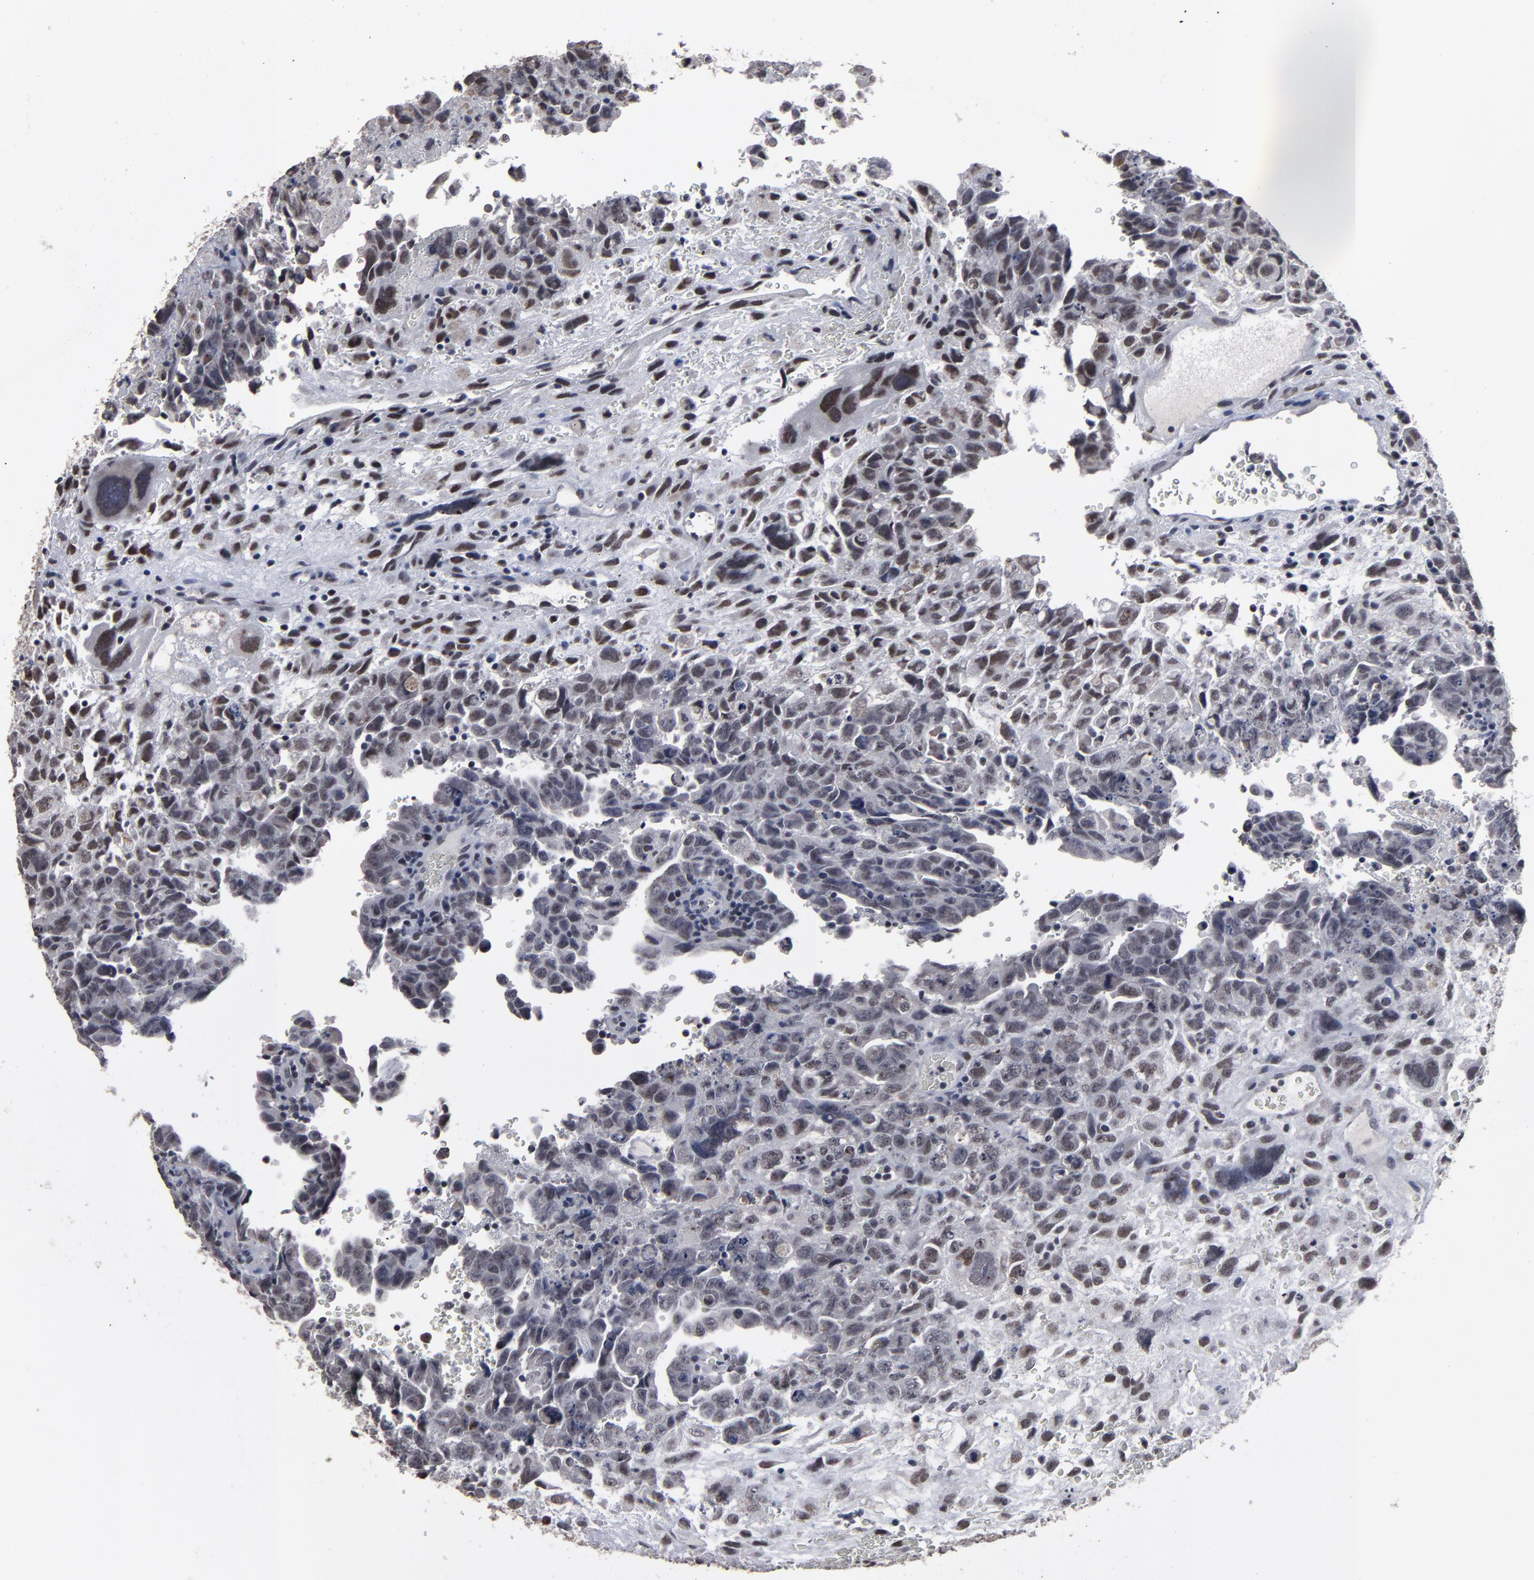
{"staining": {"intensity": "moderate", "quantity": "<25%", "location": "nuclear"}, "tissue": "testis cancer", "cell_type": "Tumor cells", "image_type": "cancer", "snomed": [{"axis": "morphology", "description": "Carcinoma, Embryonal, NOS"}, {"axis": "topography", "description": "Testis"}], "caption": "An immunohistochemistry histopathology image of tumor tissue is shown. Protein staining in brown highlights moderate nuclear positivity in testis cancer within tumor cells. (DAB IHC, brown staining for protein, blue staining for nuclei).", "gene": "SSRP1", "patient": {"sex": "male", "age": 28}}